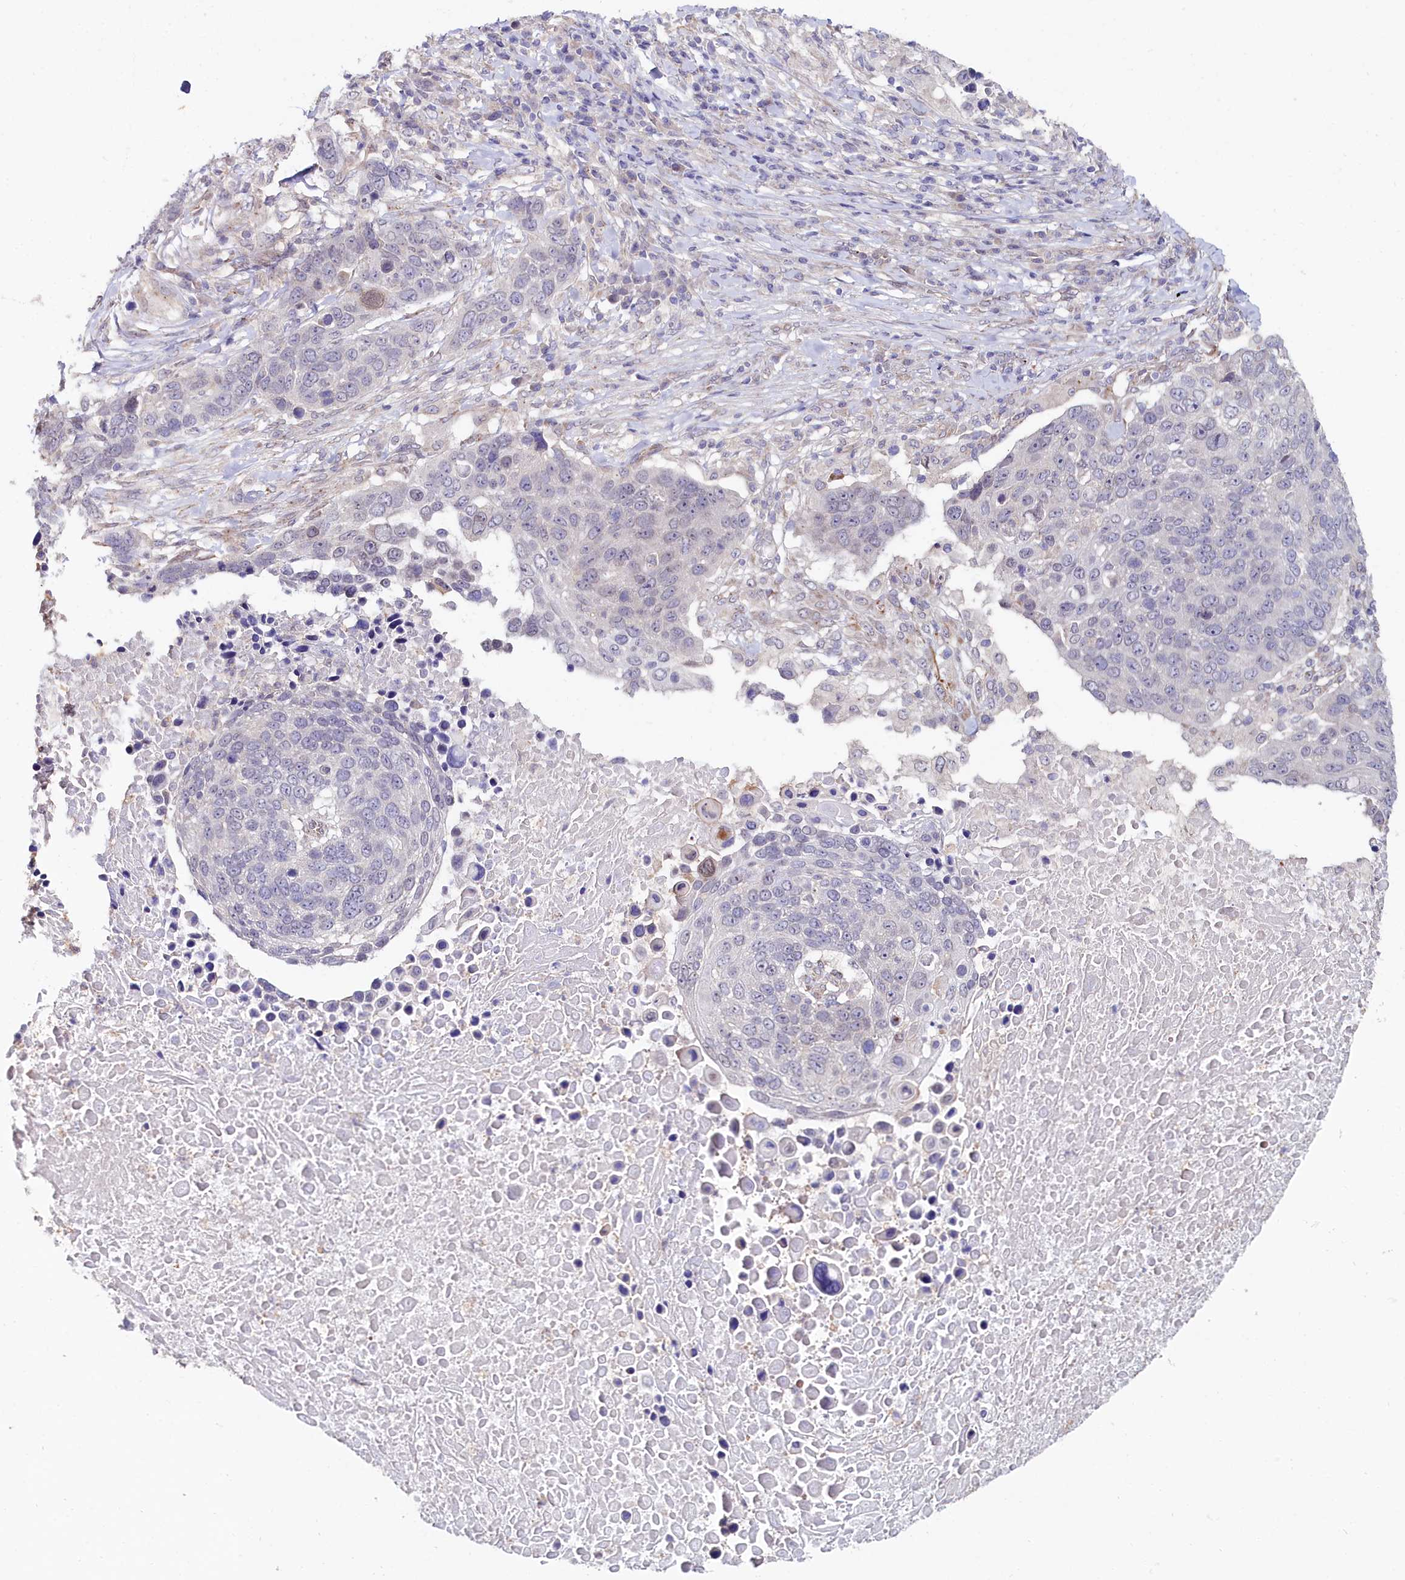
{"staining": {"intensity": "negative", "quantity": "none", "location": "none"}, "tissue": "lung cancer", "cell_type": "Tumor cells", "image_type": "cancer", "snomed": [{"axis": "morphology", "description": "Normal tissue, NOS"}, {"axis": "morphology", "description": "Squamous cell carcinoma, NOS"}, {"axis": "topography", "description": "Lymph node"}, {"axis": "topography", "description": "Lung"}], "caption": "High magnification brightfield microscopy of lung cancer (squamous cell carcinoma) stained with DAB (brown) and counterstained with hematoxylin (blue): tumor cells show no significant staining. (DAB (3,3'-diaminobenzidine) immunohistochemistry, high magnification).", "gene": "C4orf19", "patient": {"sex": "male", "age": 66}}